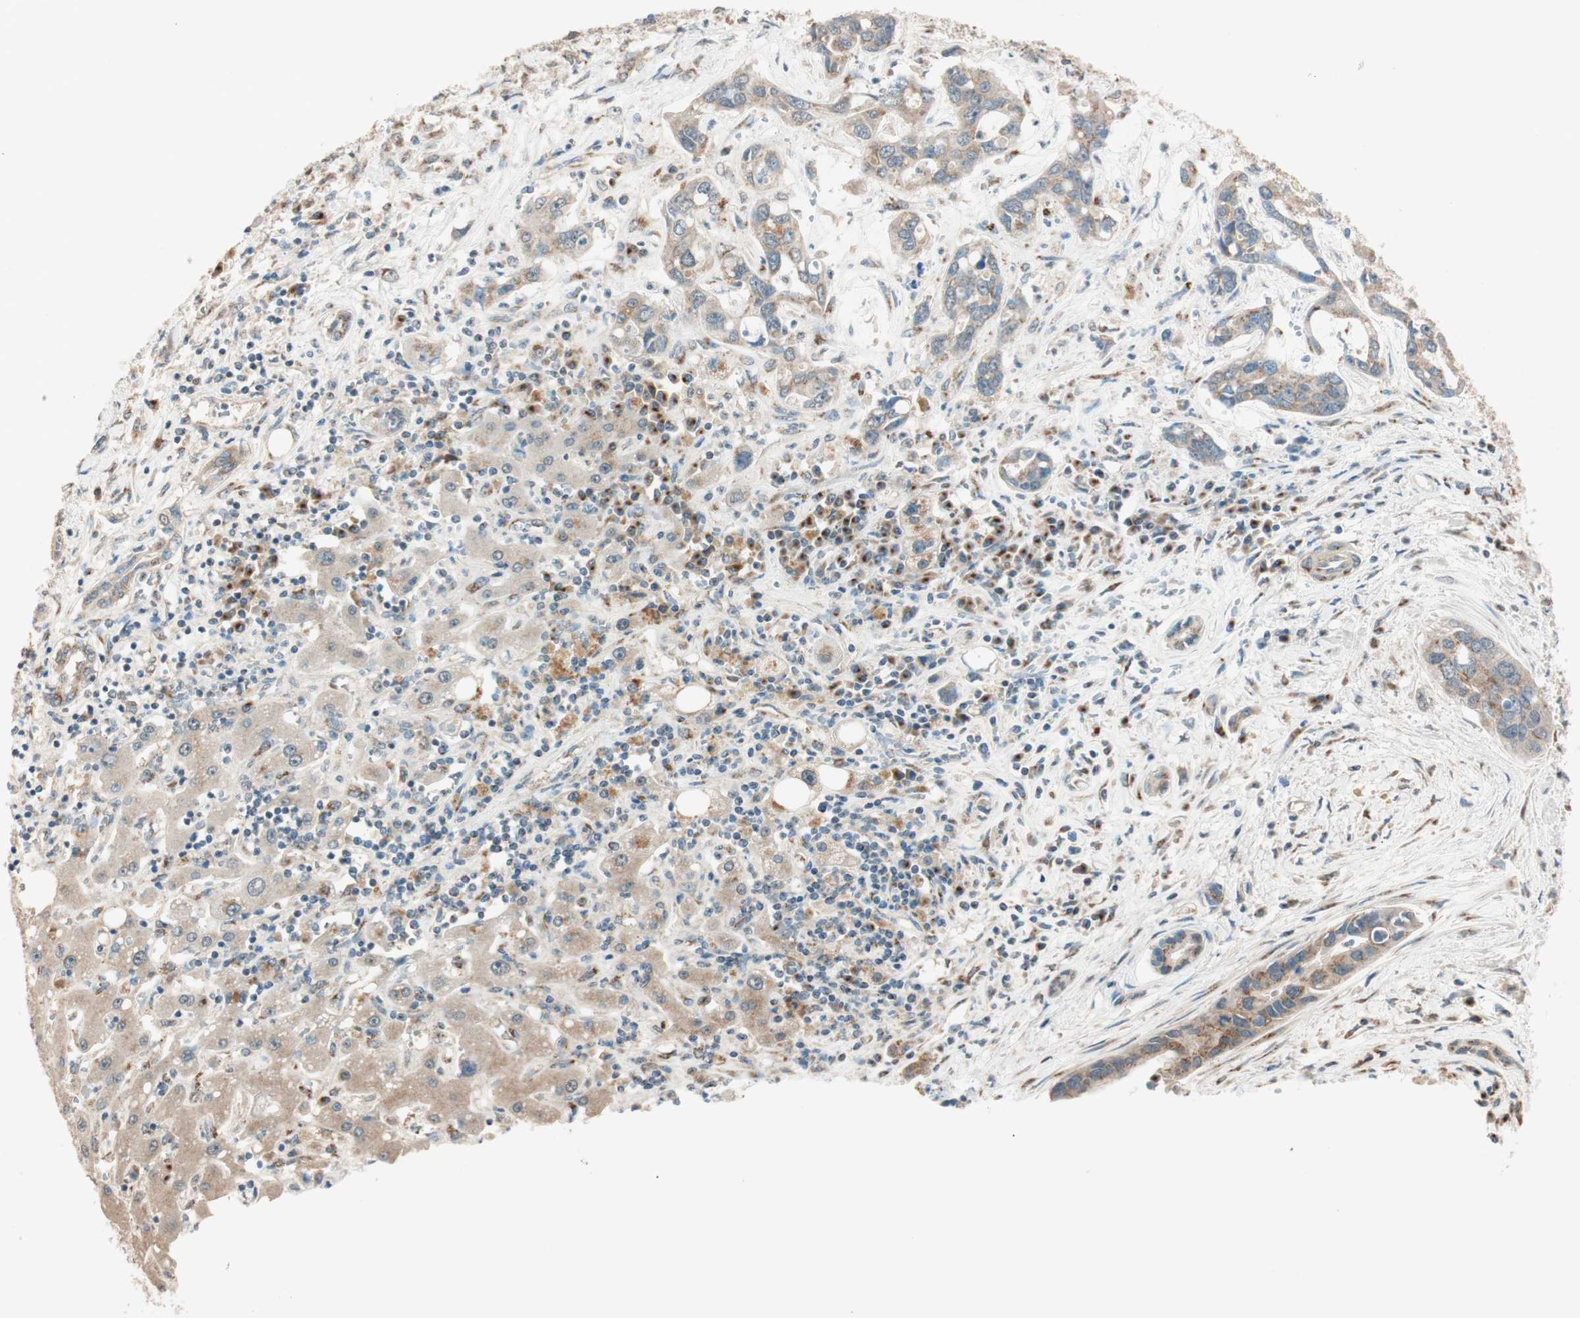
{"staining": {"intensity": "weak", "quantity": "25%-75%", "location": "cytoplasmic/membranous"}, "tissue": "liver cancer", "cell_type": "Tumor cells", "image_type": "cancer", "snomed": [{"axis": "morphology", "description": "Cholangiocarcinoma"}, {"axis": "topography", "description": "Liver"}], "caption": "This micrograph reveals cholangiocarcinoma (liver) stained with IHC to label a protein in brown. The cytoplasmic/membranous of tumor cells show weak positivity for the protein. Nuclei are counter-stained blue.", "gene": "SEC16A", "patient": {"sex": "female", "age": 65}}